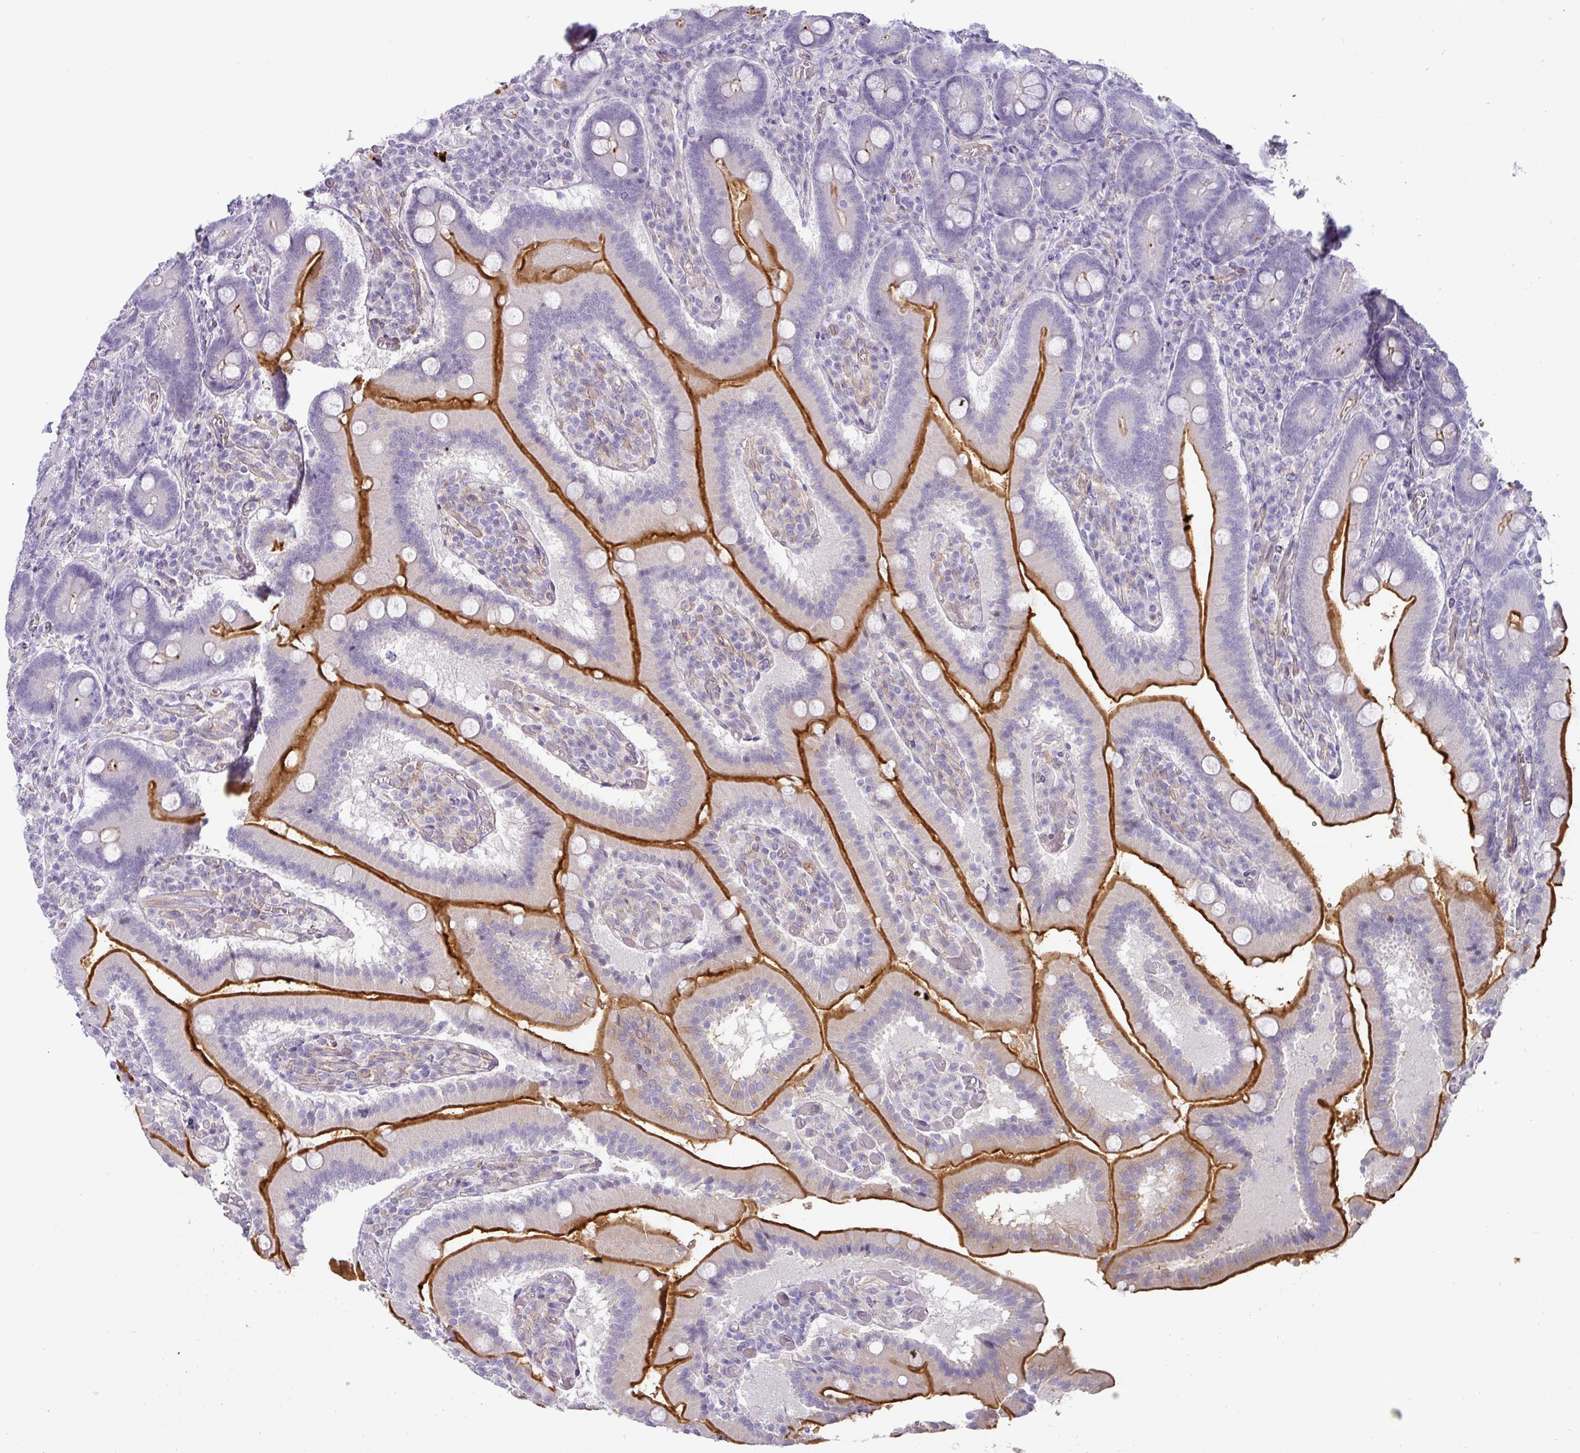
{"staining": {"intensity": "strong", "quantity": ">75%", "location": "cytoplasmic/membranous"}, "tissue": "duodenum", "cell_type": "Glandular cells", "image_type": "normal", "snomed": [{"axis": "morphology", "description": "Normal tissue, NOS"}, {"axis": "topography", "description": "Duodenum"}], "caption": "Immunohistochemistry (DAB (3,3'-diaminobenzidine)) staining of unremarkable duodenum exhibits strong cytoplasmic/membranous protein staining in about >75% of glandular cells. Immunohistochemistry (ihc) stains the protein of interest in brown and the nuclei are stained blue.", "gene": "OR52N1", "patient": {"sex": "female", "age": 62}}